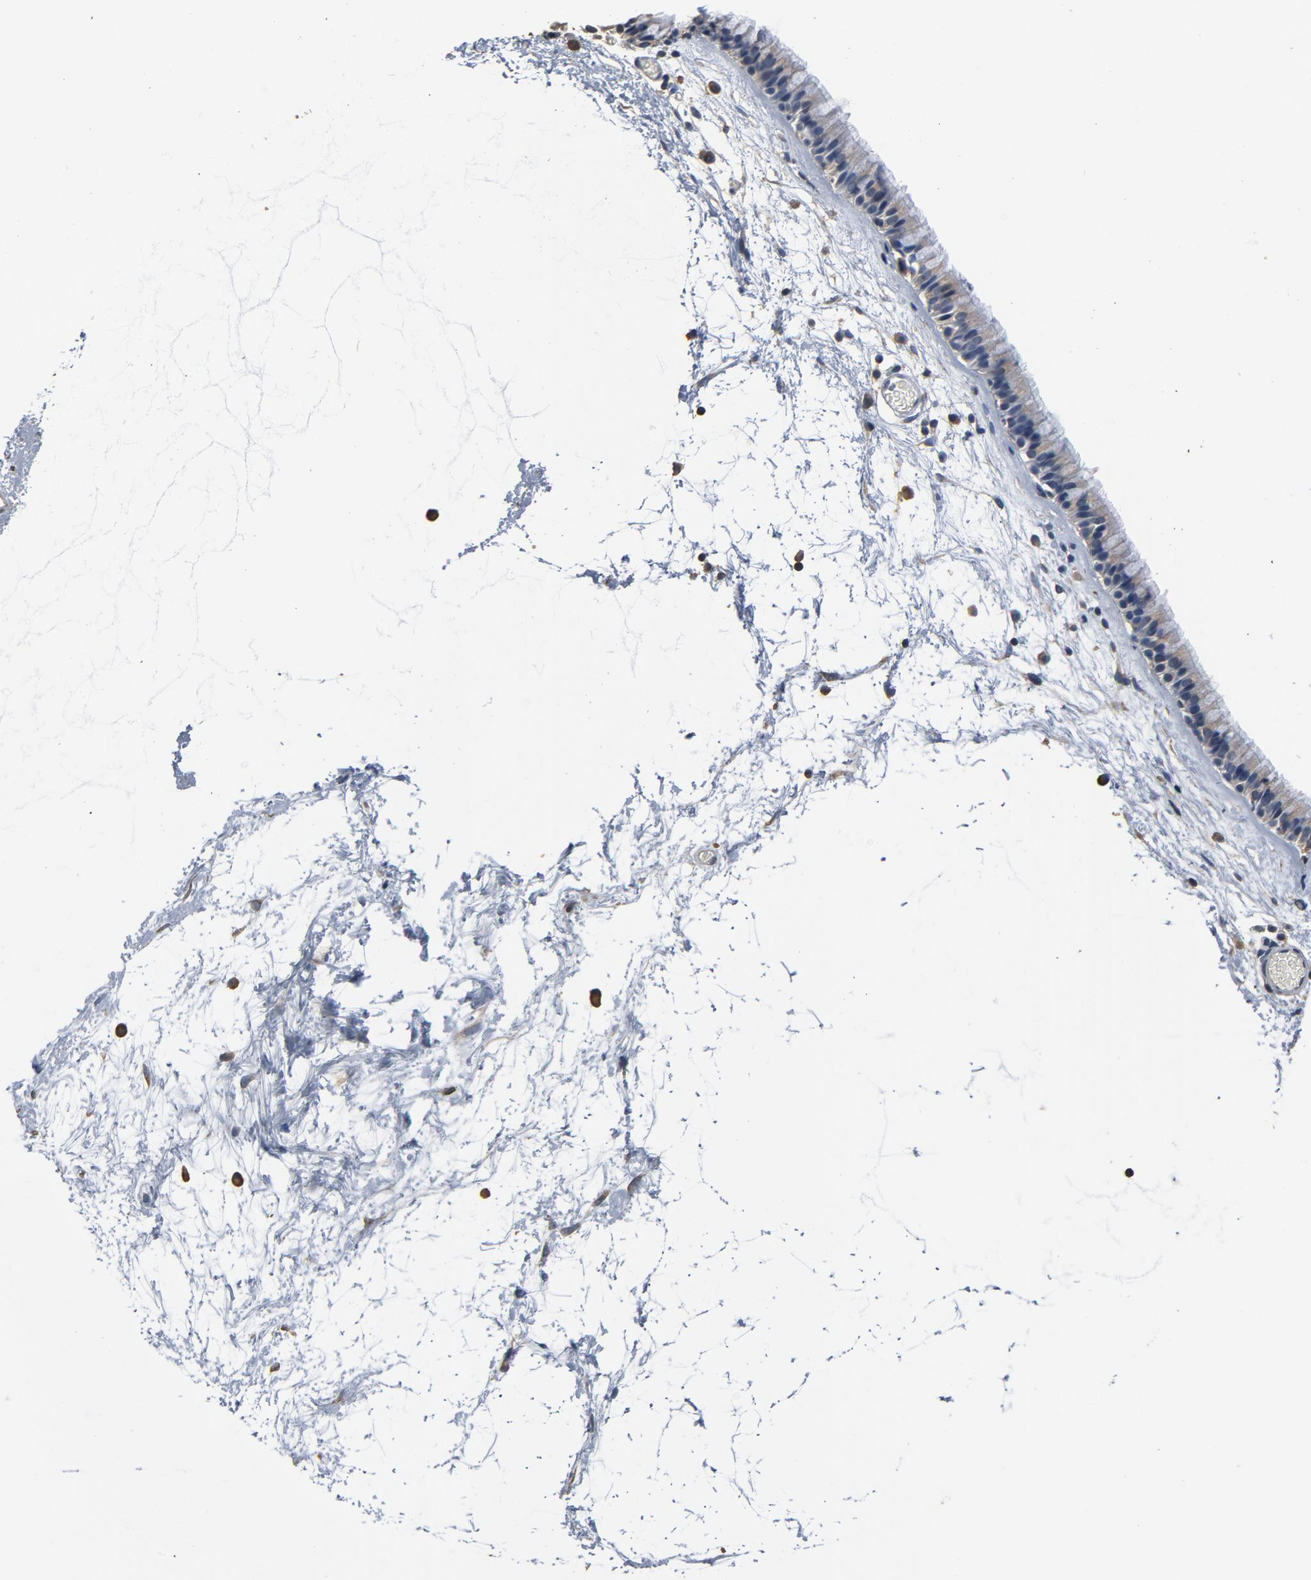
{"staining": {"intensity": "weak", "quantity": ">75%", "location": "cytoplasmic/membranous"}, "tissue": "nasopharynx", "cell_type": "Respiratory epithelial cells", "image_type": "normal", "snomed": [{"axis": "morphology", "description": "Normal tissue, NOS"}, {"axis": "morphology", "description": "Inflammation, NOS"}, {"axis": "topography", "description": "Nasopharynx"}], "caption": "This histopathology image displays normal nasopharynx stained with IHC to label a protein in brown. The cytoplasmic/membranous of respiratory epithelial cells show weak positivity for the protein. Nuclei are counter-stained blue.", "gene": "SOX6", "patient": {"sex": "male", "age": 48}}